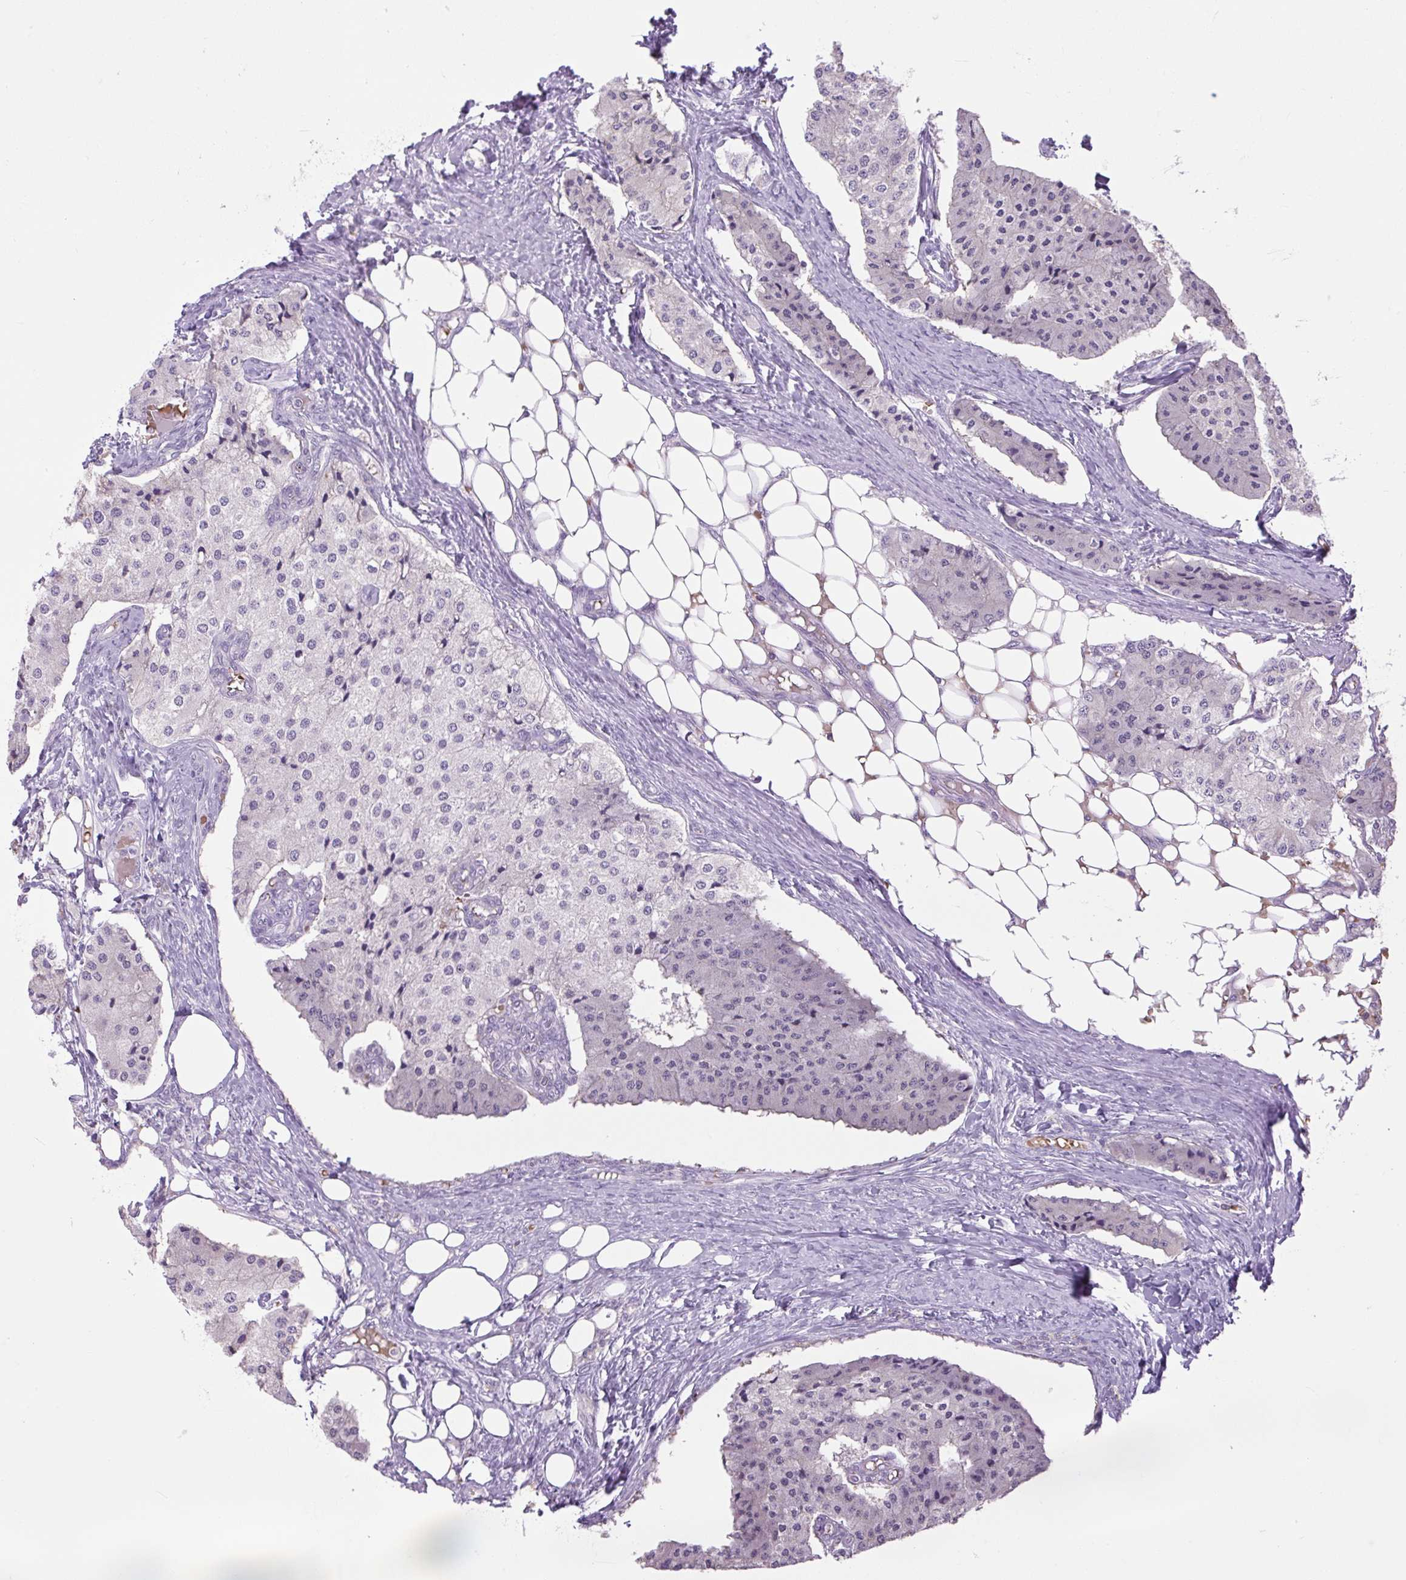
{"staining": {"intensity": "negative", "quantity": "none", "location": "none"}, "tissue": "carcinoid", "cell_type": "Tumor cells", "image_type": "cancer", "snomed": [{"axis": "morphology", "description": "Carcinoid, malignant, NOS"}, {"axis": "topography", "description": "Colon"}], "caption": "Immunohistochemistry histopathology image of neoplastic tissue: human carcinoid (malignant) stained with DAB exhibits no significant protein staining in tumor cells.", "gene": "SCO2", "patient": {"sex": "female", "age": 52}}